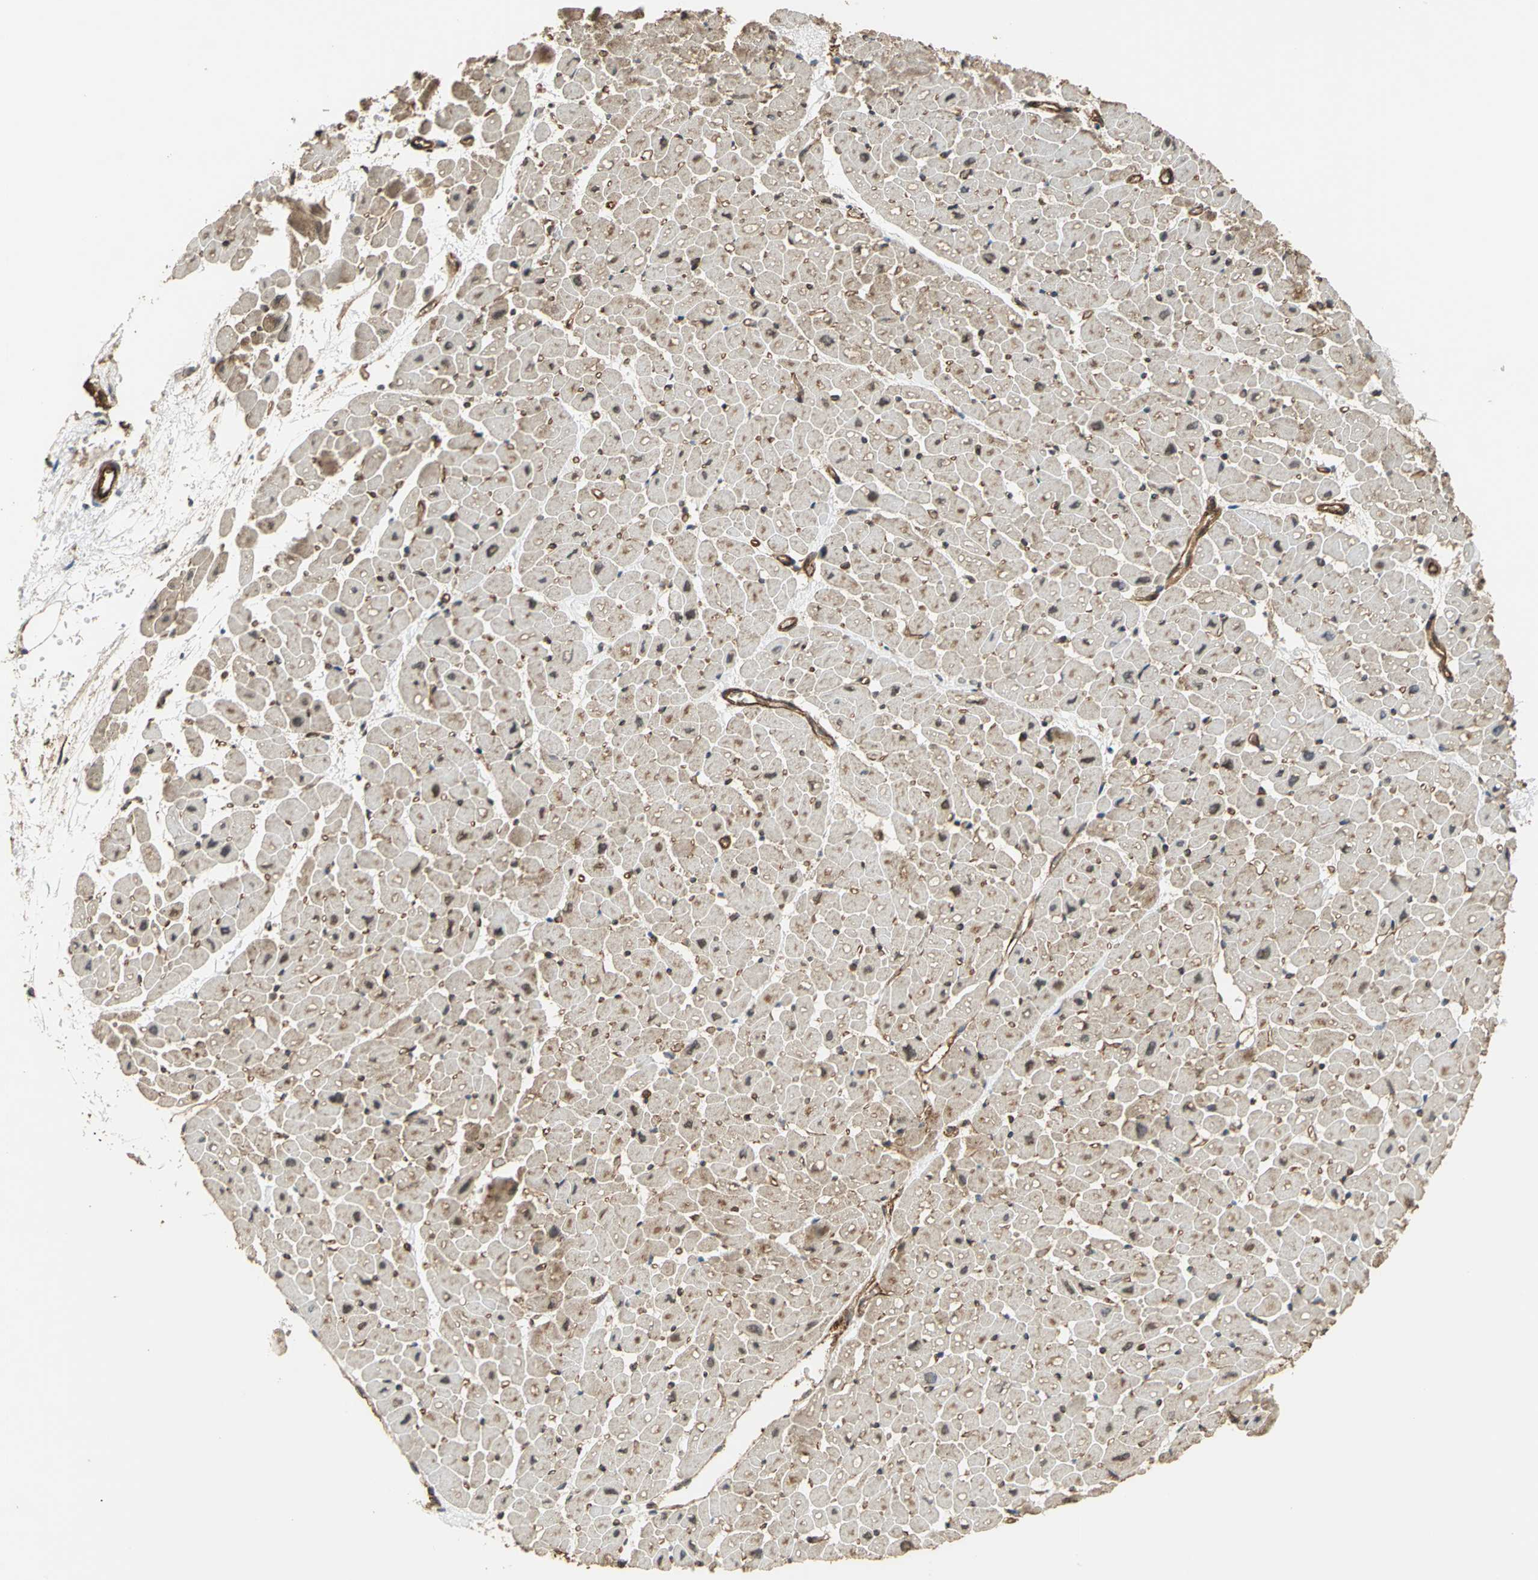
{"staining": {"intensity": "moderate", "quantity": ">75%", "location": "cytoplasmic/membranous"}, "tissue": "heart muscle", "cell_type": "Cardiomyocytes", "image_type": "normal", "snomed": [{"axis": "morphology", "description": "Normal tissue, NOS"}, {"axis": "topography", "description": "Heart"}], "caption": "Cardiomyocytes show moderate cytoplasmic/membranous expression in about >75% of cells in unremarkable heart muscle.", "gene": "MRPS22", "patient": {"sex": "male", "age": 45}}